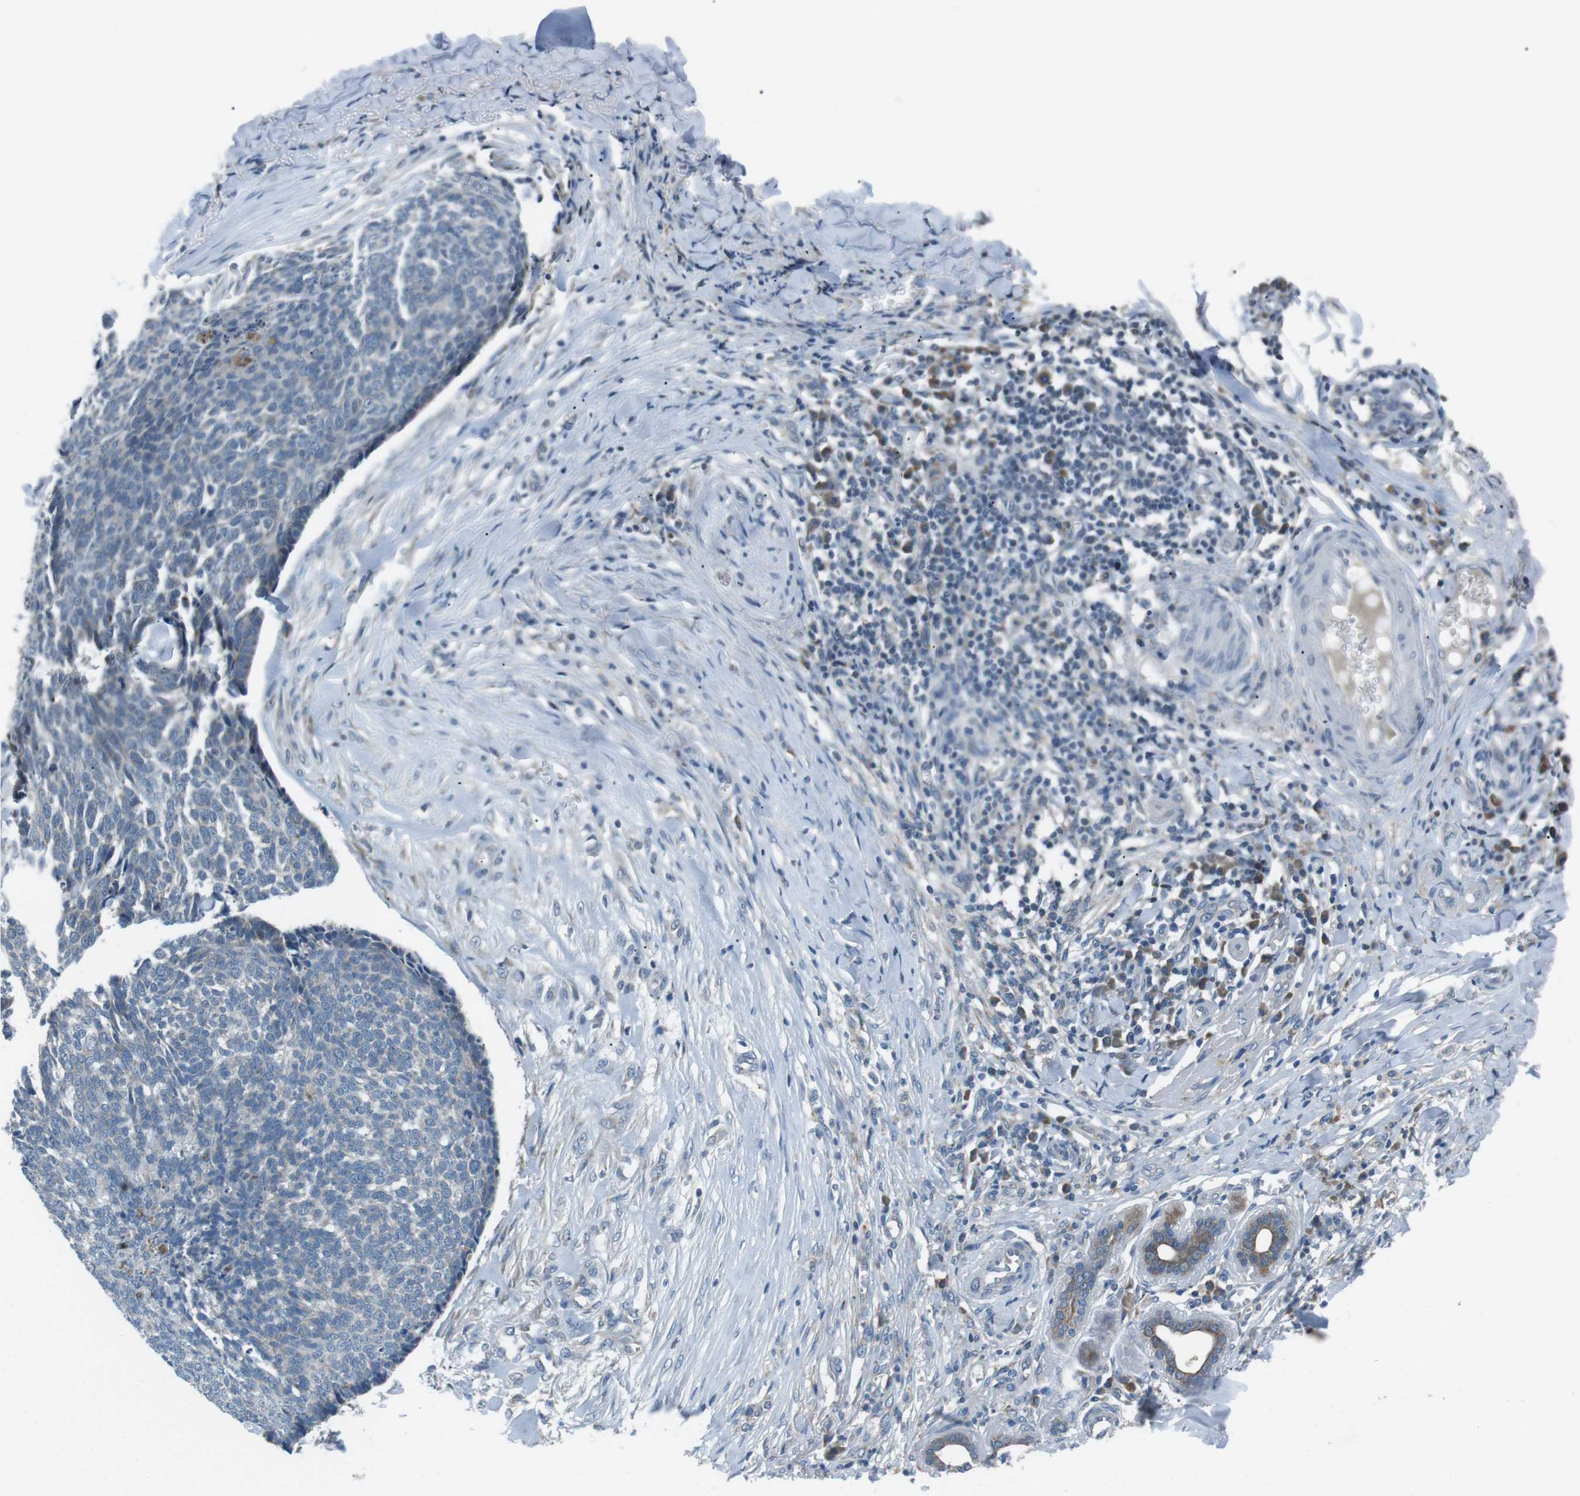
{"staining": {"intensity": "negative", "quantity": "none", "location": "none"}, "tissue": "skin cancer", "cell_type": "Tumor cells", "image_type": "cancer", "snomed": [{"axis": "morphology", "description": "Basal cell carcinoma"}, {"axis": "topography", "description": "Skin"}], "caption": "An immunohistochemistry (IHC) image of skin basal cell carcinoma is shown. There is no staining in tumor cells of skin basal cell carcinoma.", "gene": "FAM3B", "patient": {"sex": "male", "age": 84}}